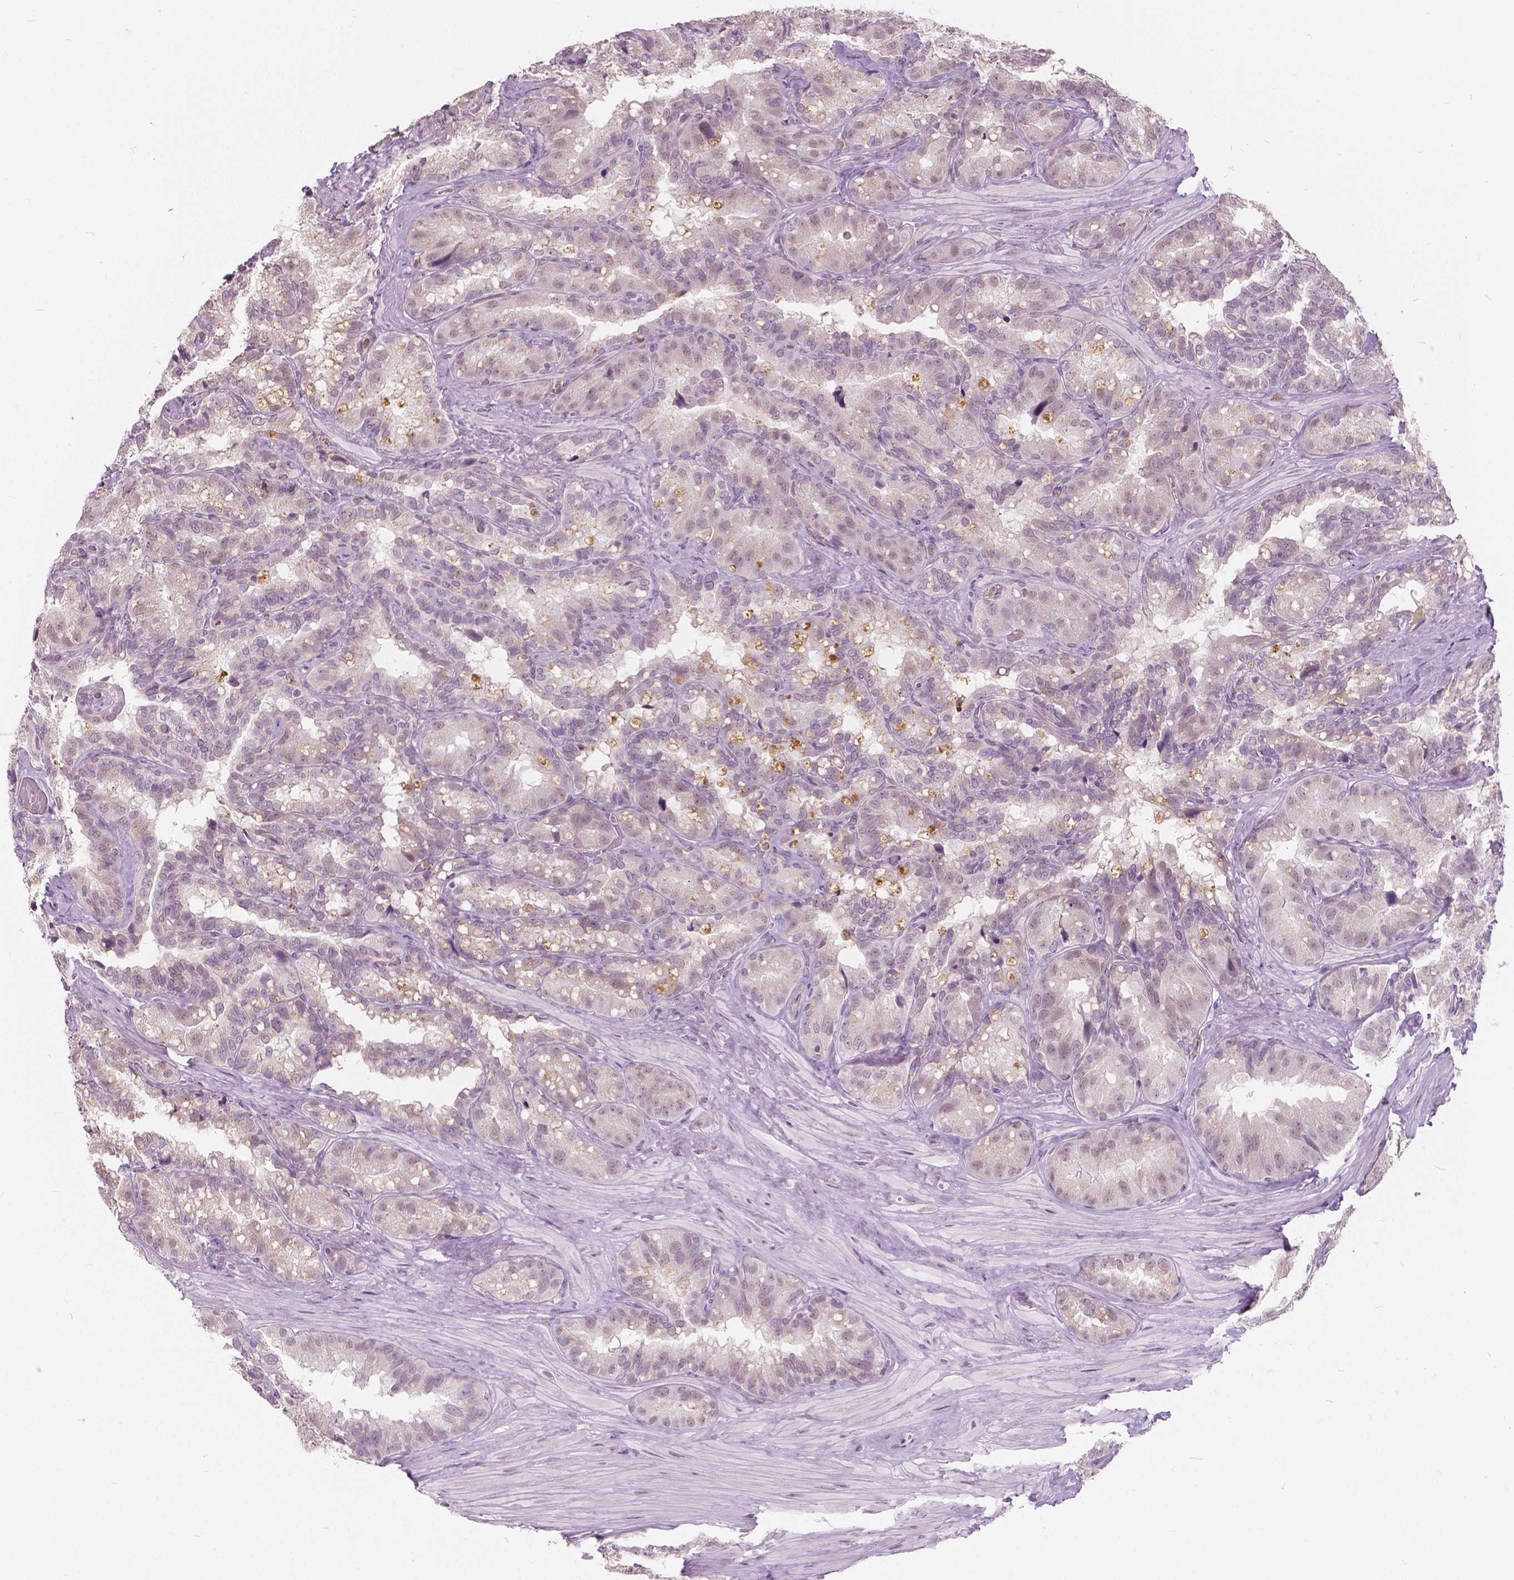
{"staining": {"intensity": "weak", "quantity": "<25%", "location": "nuclear"}, "tissue": "seminal vesicle", "cell_type": "Glandular cells", "image_type": "normal", "snomed": [{"axis": "morphology", "description": "Normal tissue, NOS"}, {"axis": "topography", "description": "Seminal veicle"}], "caption": "Seminal vesicle was stained to show a protein in brown. There is no significant expression in glandular cells. (DAB IHC visualized using brightfield microscopy, high magnification).", "gene": "DLX6", "patient": {"sex": "male", "age": 60}}